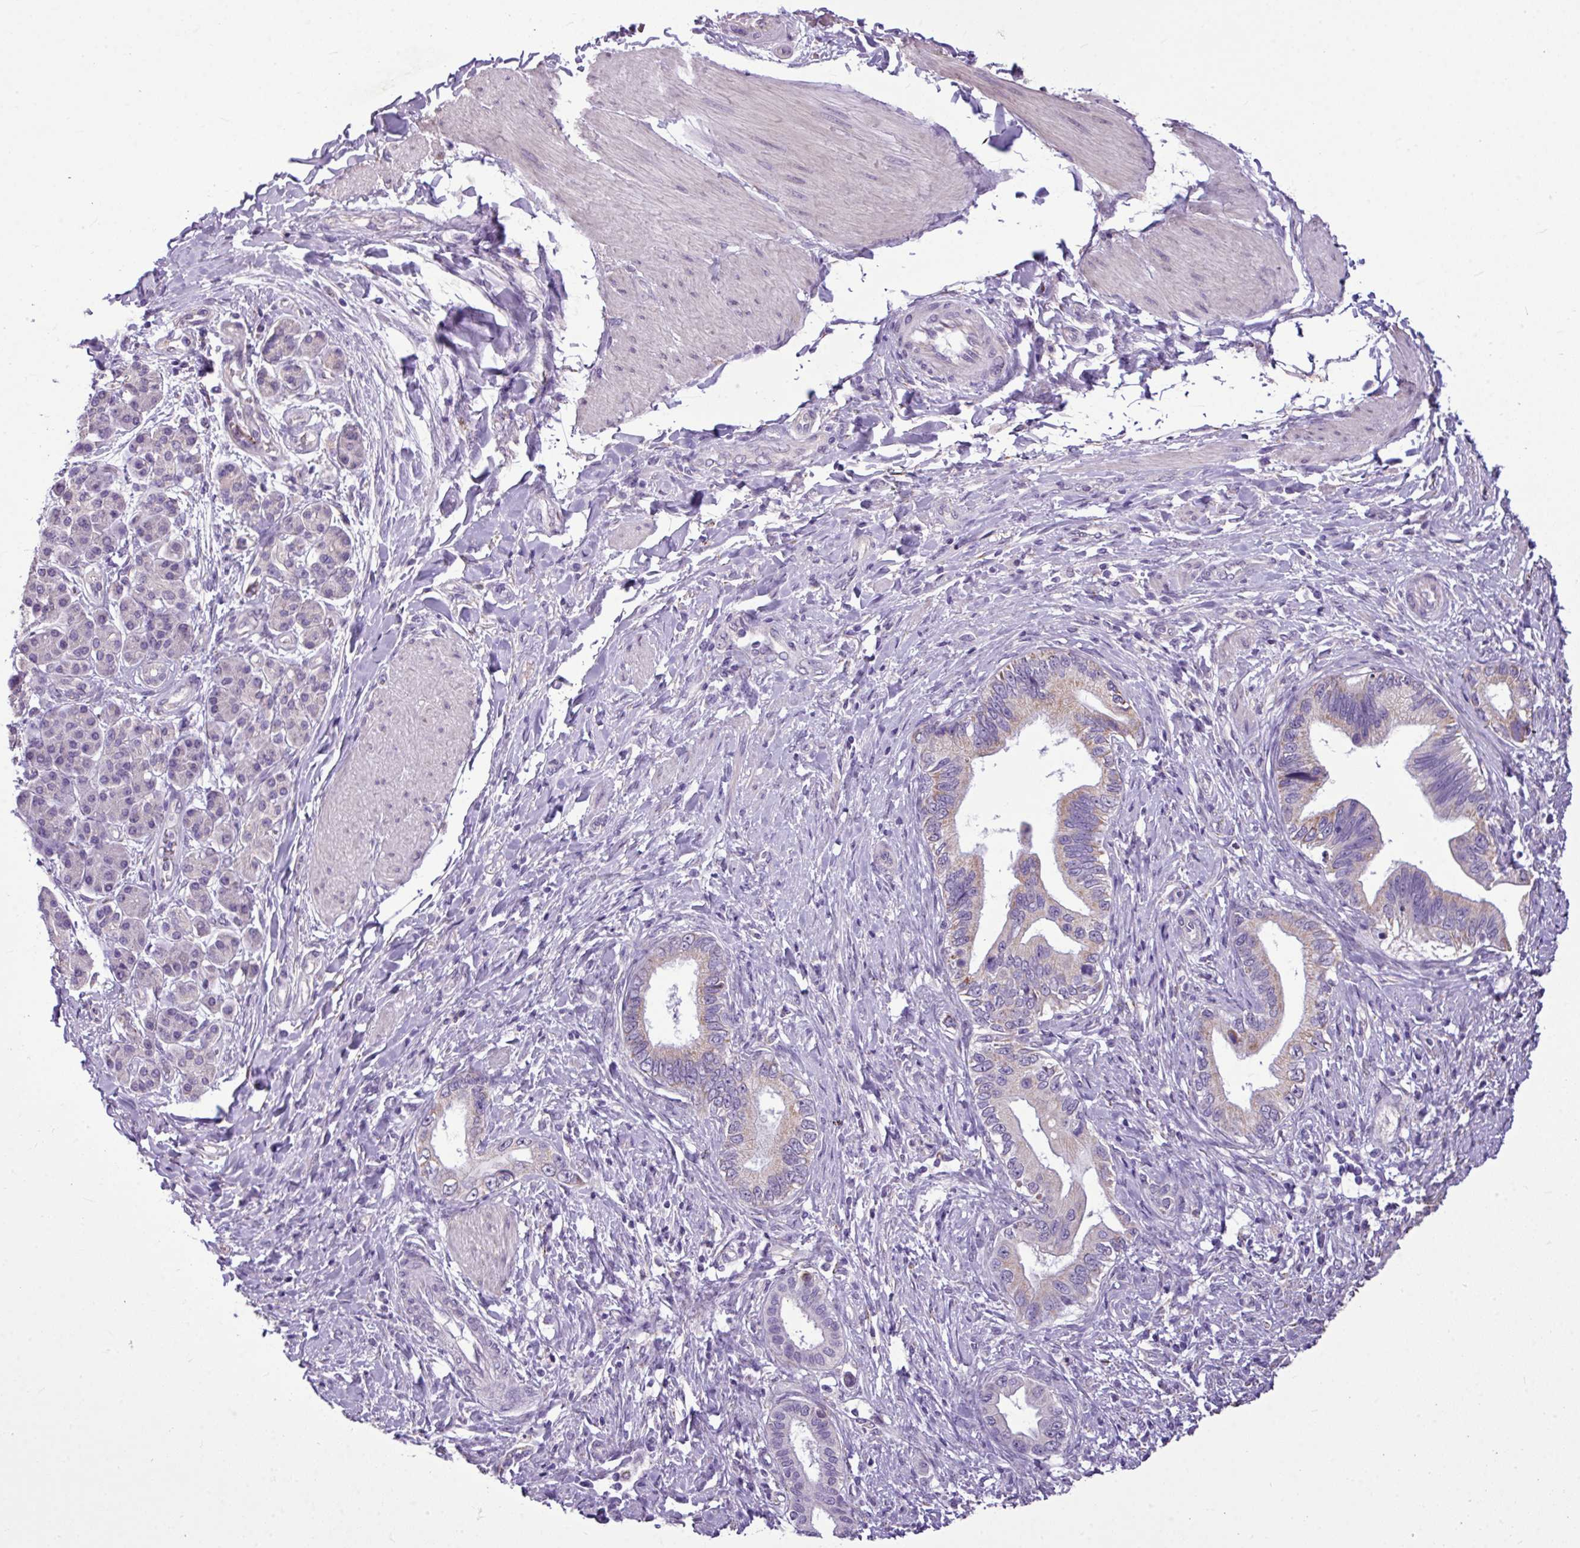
{"staining": {"intensity": "weak", "quantity": "<25%", "location": "cytoplasmic/membranous"}, "tissue": "pancreatic cancer", "cell_type": "Tumor cells", "image_type": "cancer", "snomed": [{"axis": "morphology", "description": "Adenocarcinoma, NOS"}, {"axis": "topography", "description": "Pancreas"}], "caption": "There is no significant staining in tumor cells of pancreatic cancer (adenocarcinoma).", "gene": "ALDH2", "patient": {"sex": "female", "age": 55}}